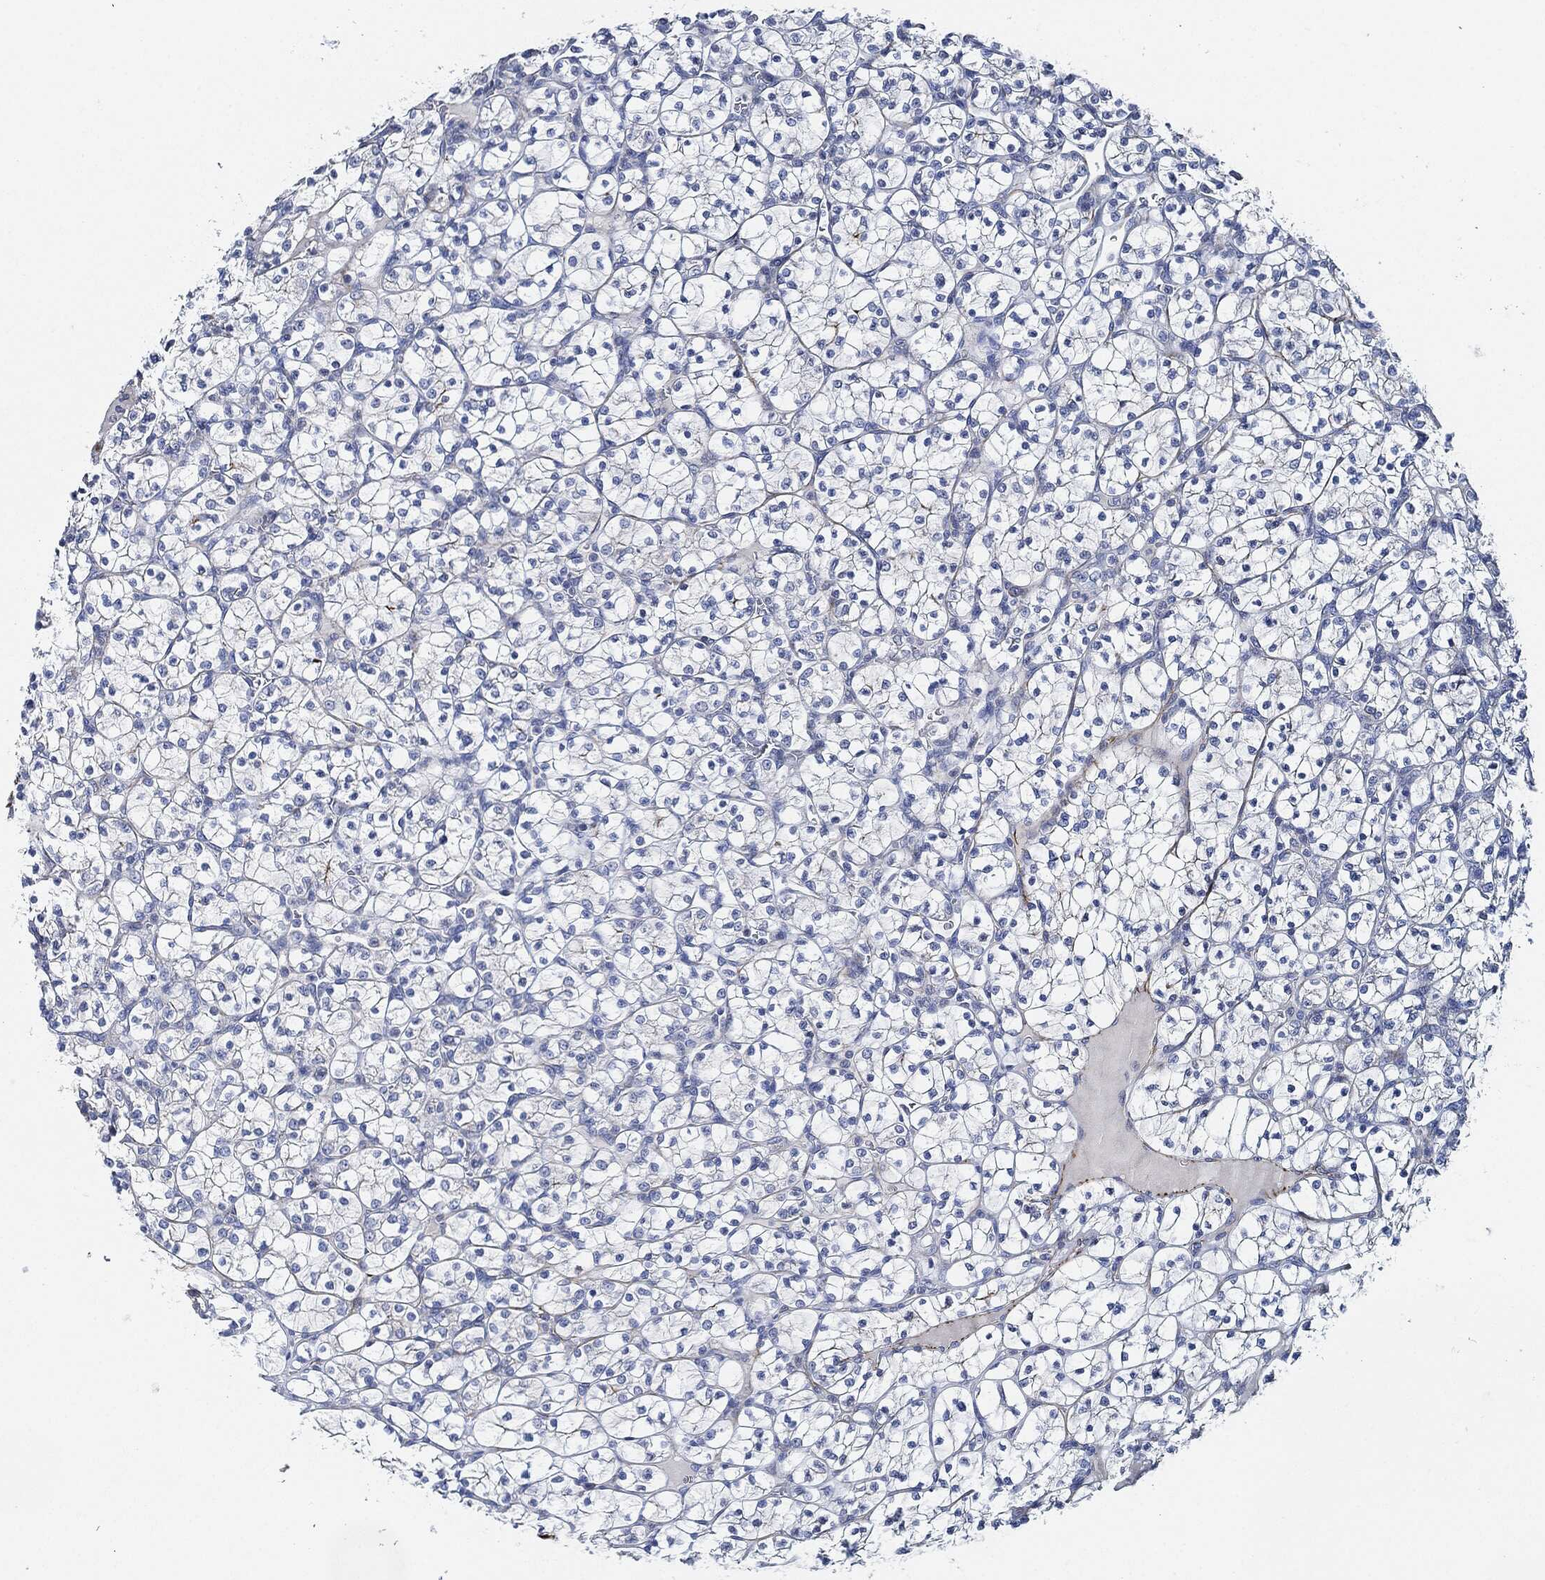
{"staining": {"intensity": "negative", "quantity": "none", "location": "none"}, "tissue": "renal cancer", "cell_type": "Tumor cells", "image_type": "cancer", "snomed": [{"axis": "morphology", "description": "Adenocarcinoma, NOS"}, {"axis": "topography", "description": "Kidney"}], "caption": "Immunohistochemistry (IHC) of renal cancer (adenocarcinoma) displays no positivity in tumor cells.", "gene": "THSD1", "patient": {"sex": "female", "age": 89}}